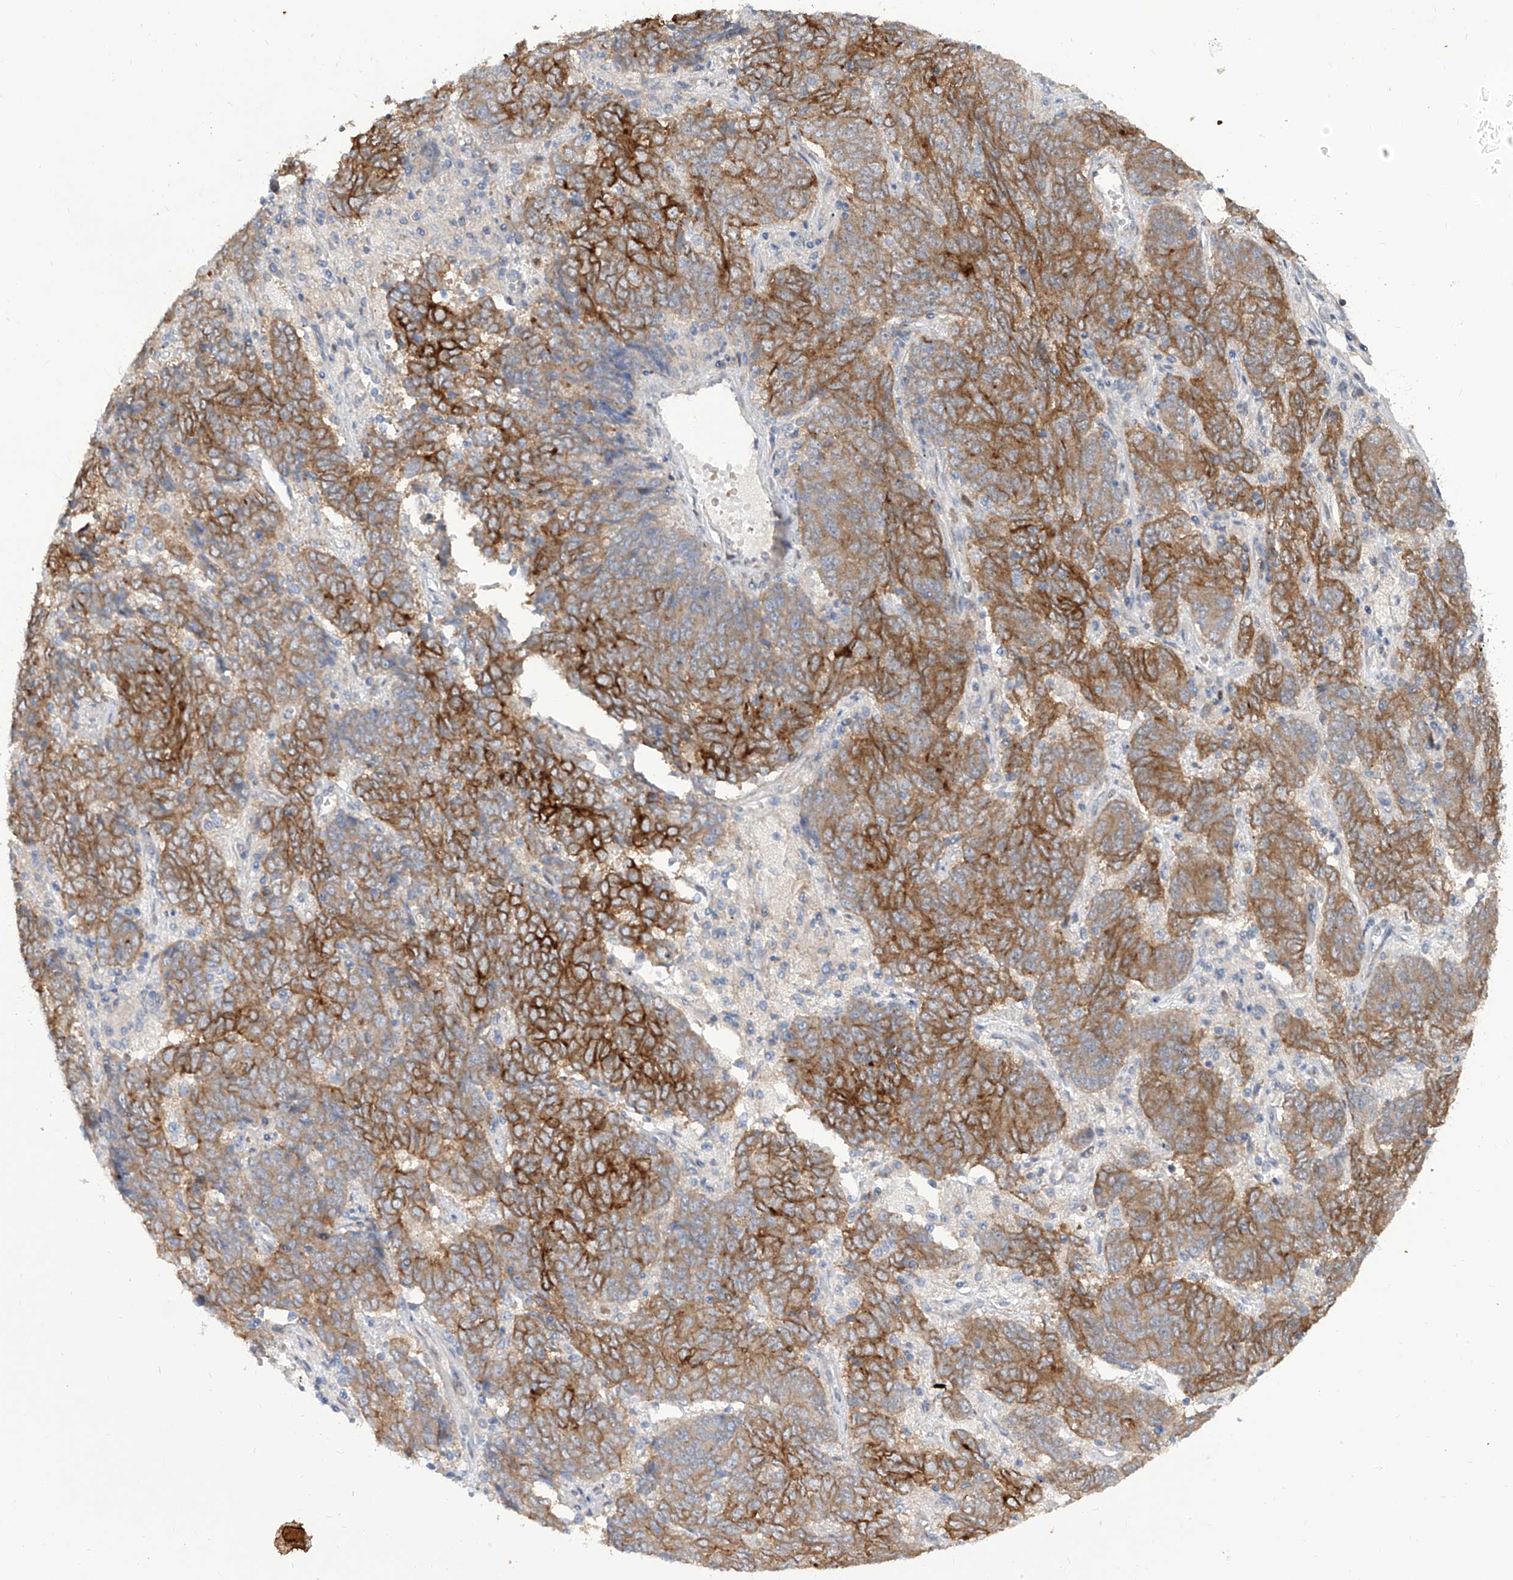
{"staining": {"intensity": "moderate", "quantity": ">75%", "location": "cytoplasmic/membranous"}, "tissue": "endometrial cancer", "cell_type": "Tumor cells", "image_type": "cancer", "snomed": [{"axis": "morphology", "description": "Adenocarcinoma, NOS"}, {"axis": "topography", "description": "Endometrium"}], "caption": "Human endometrial cancer (adenocarcinoma) stained with a brown dye demonstrates moderate cytoplasmic/membranous positive staining in approximately >75% of tumor cells.", "gene": "LRRC1", "patient": {"sex": "female", "age": 80}}